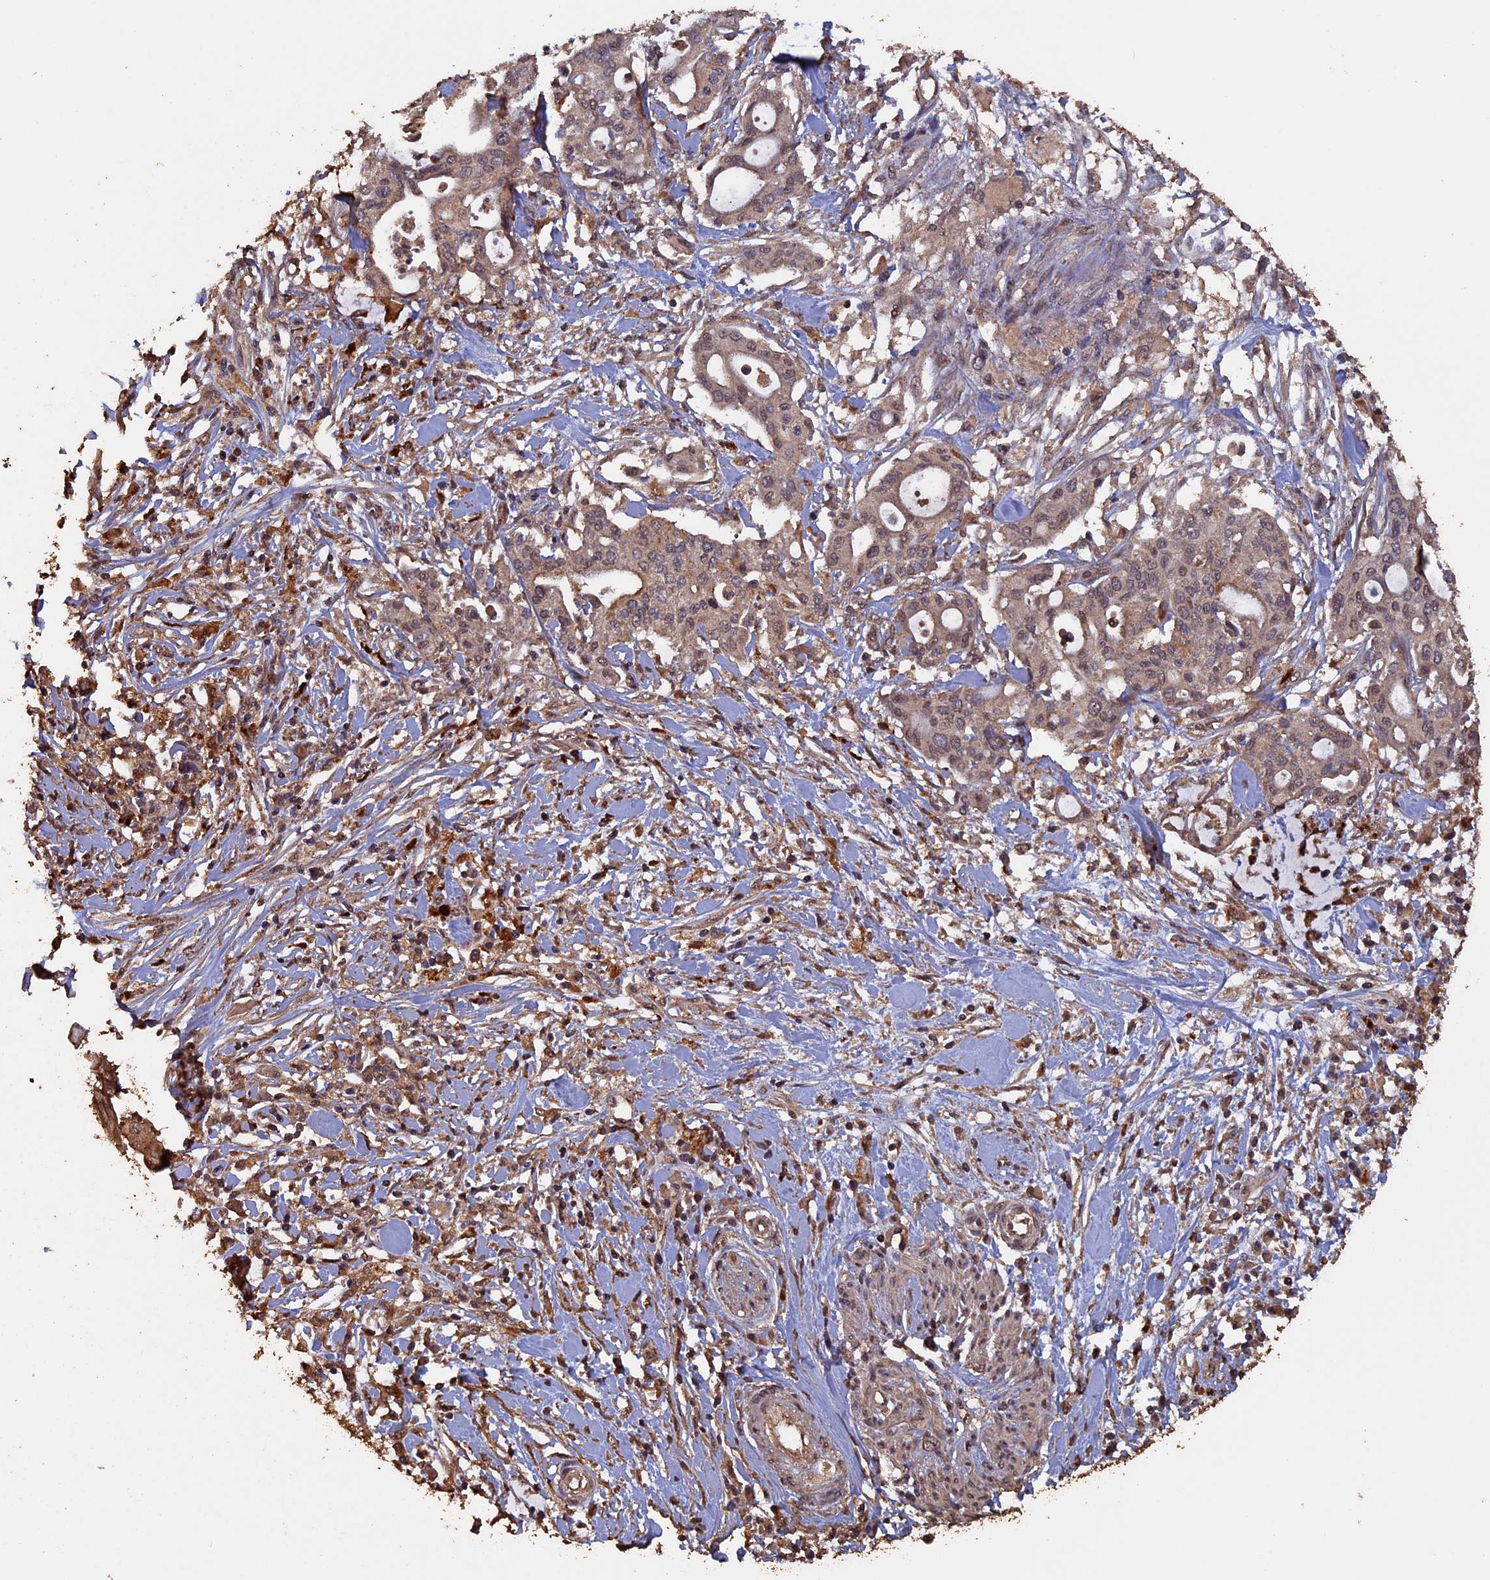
{"staining": {"intensity": "weak", "quantity": "25%-75%", "location": "cytoplasmic/membranous"}, "tissue": "pancreatic cancer", "cell_type": "Tumor cells", "image_type": "cancer", "snomed": [{"axis": "morphology", "description": "Adenocarcinoma, NOS"}, {"axis": "topography", "description": "Pancreas"}], "caption": "Immunohistochemical staining of pancreatic cancer (adenocarcinoma) exhibits low levels of weak cytoplasmic/membranous positivity in approximately 25%-75% of tumor cells.", "gene": "HUNK", "patient": {"sex": "male", "age": 46}}